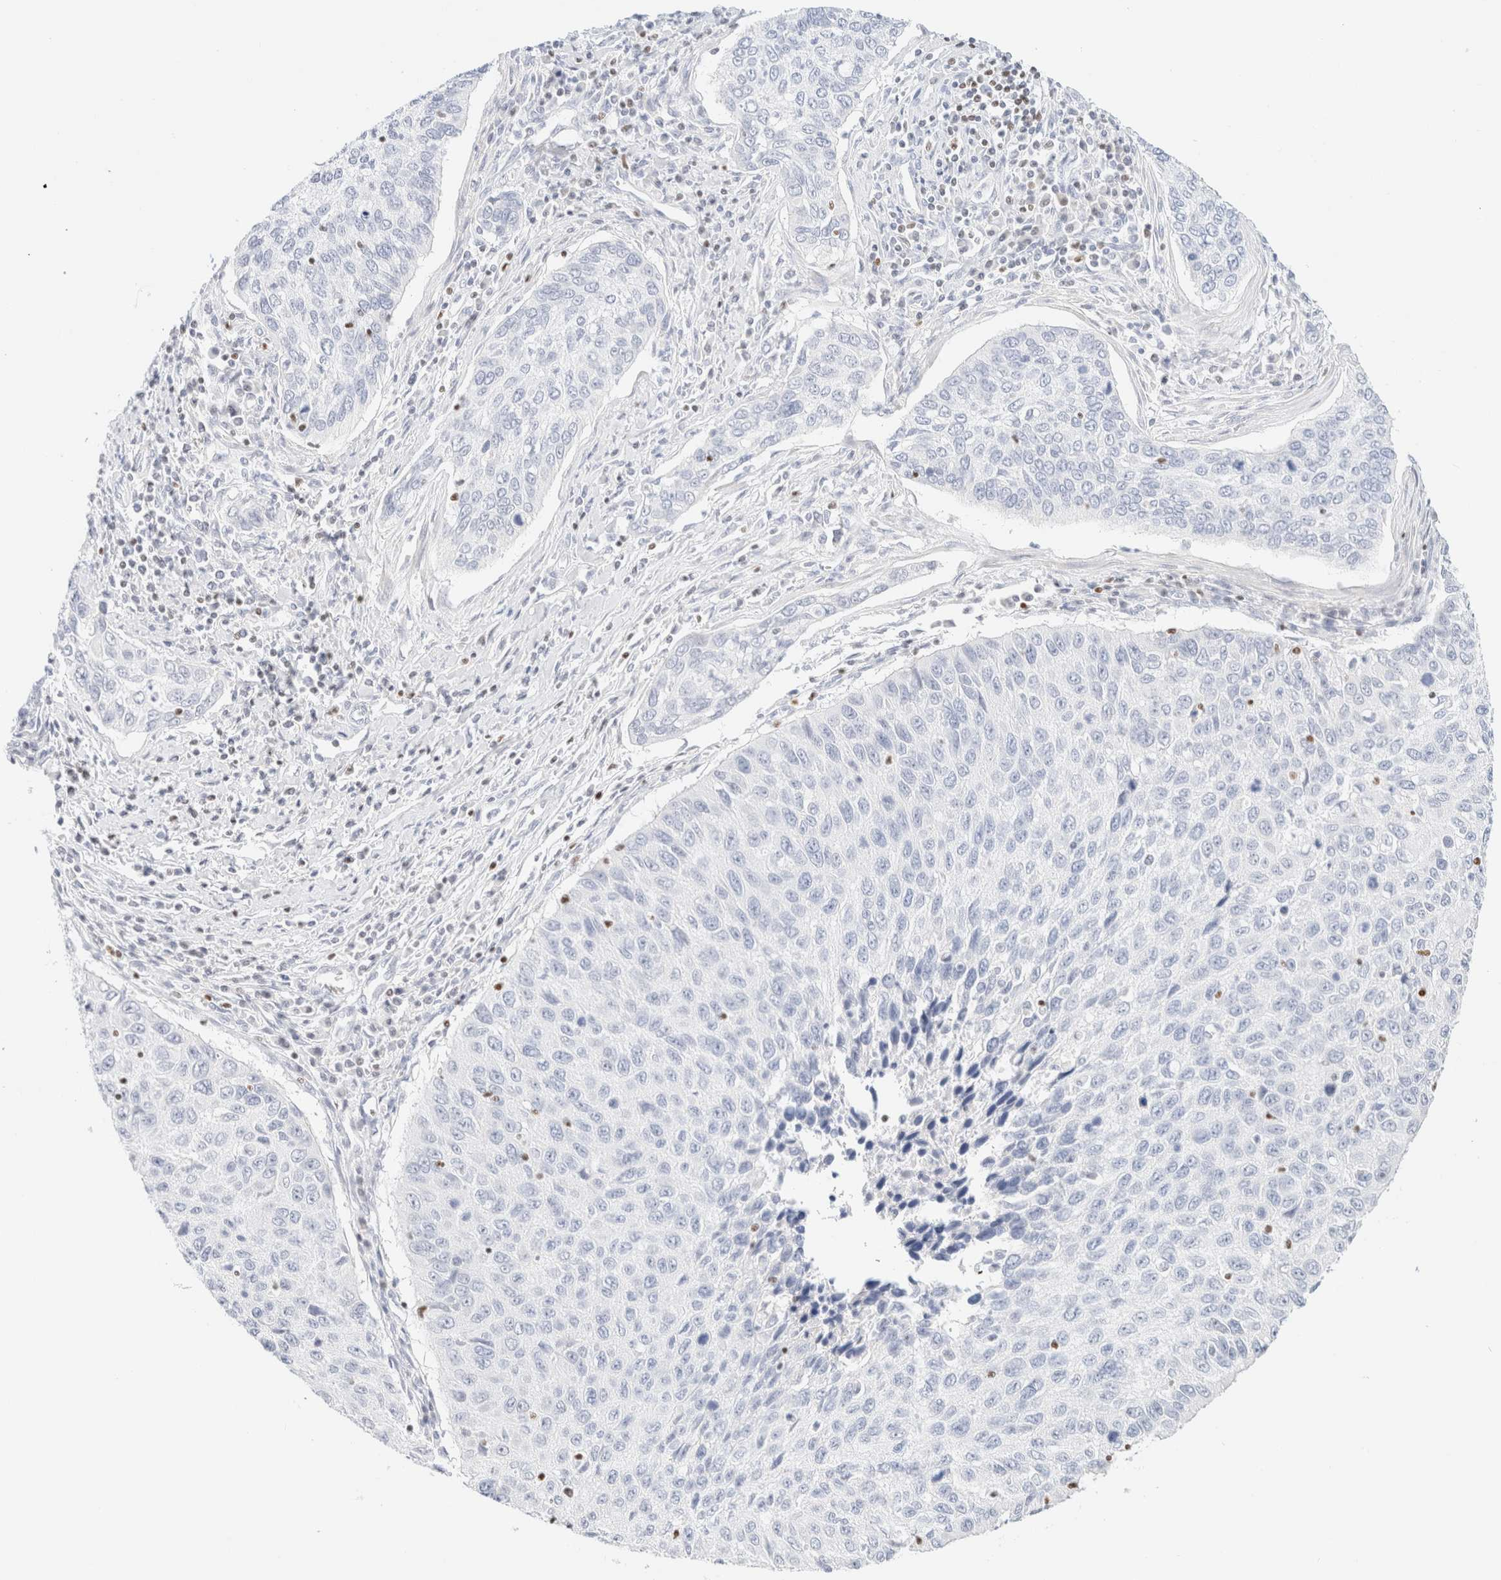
{"staining": {"intensity": "negative", "quantity": "none", "location": "none"}, "tissue": "cervical cancer", "cell_type": "Tumor cells", "image_type": "cancer", "snomed": [{"axis": "morphology", "description": "Squamous cell carcinoma, NOS"}, {"axis": "topography", "description": "Cervix"}], "caption": "IHC photomicrograph of cervical cancer (squamous cell carcinoma) stained for a protein (brown), which displays no expression in tumor cells.", "gene": "IKZF3", "patient": {"sex": "female", "age": 53}}